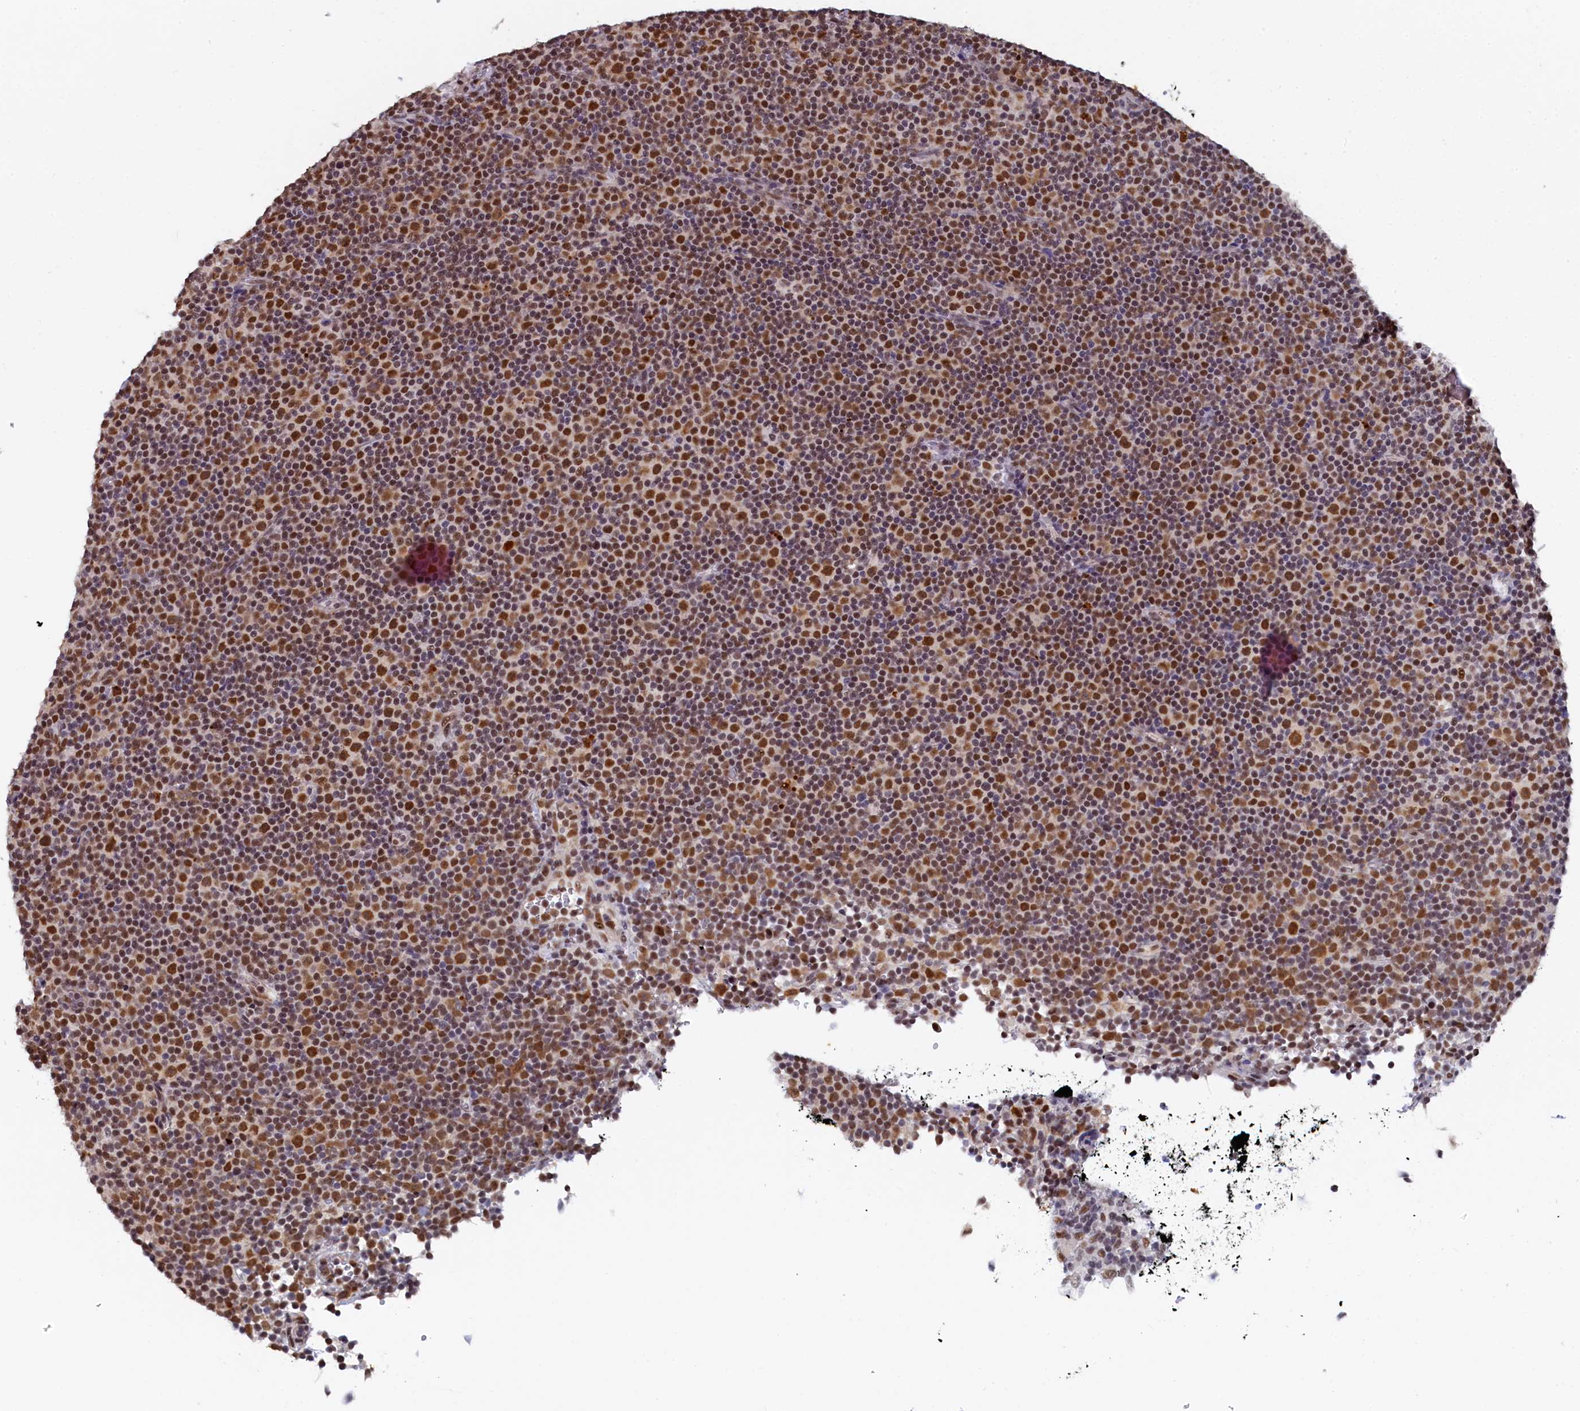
{"staining": {"intensity": "moderate", "quantity": "25%-75%", "location": "nuclear"}, "tissue": "lymphoma", "cell_type": "Tumor cells", "image_type": "cancer", "snomed": [{"axis": "morphology", "description": "Malignant lymphoma, non-Hodgkin's type, Low grade"}, {"axis": "topography", "description": "Lymph node"}], "caption": "Protein expression analysis of human lymphoma reveals moderate nuclear expression in about 25%-75% of tumor cells.", "gene": "INTS14", "patient": {"sex": "female", "age": 67}}